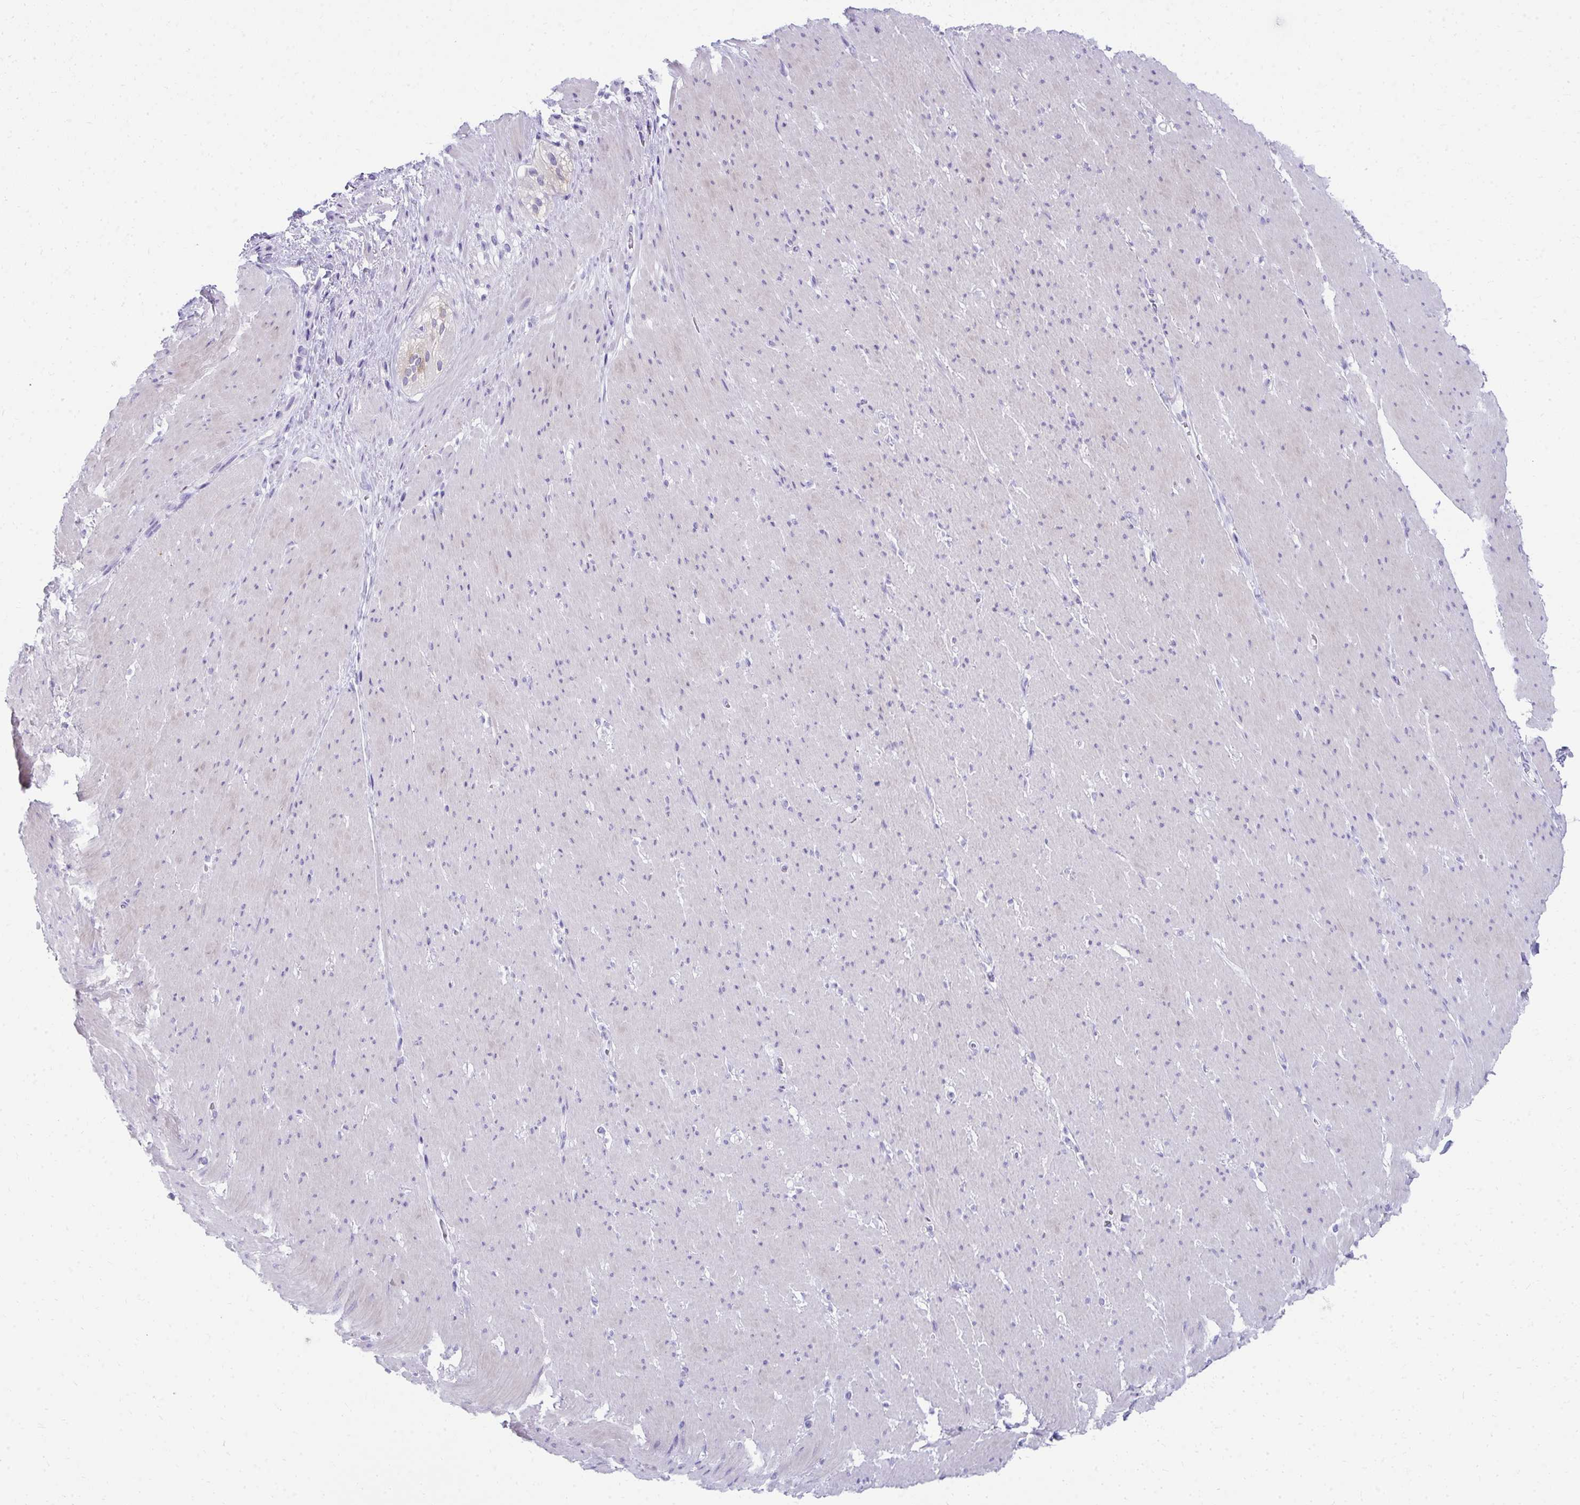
{"staining": {"intensity": "negative", "quantity": "none", "location": "none"}, "tissue": "smooth muscle", "cell_type": "Smooth muscle cells", "image_type": "normal", "snomed": [{"axis": "morphology", "description": "Normal tissue, NOS"}, {"axis": "topography", "description": "Smooth muscle"}, {"axis": "topography", "description": "Rectum"}], "caption": "Immunohistochemical staining of unremarkable smooth muscle exhibits no significant expression in smooth muscle cells. (Immunohistochemistry, brightfield microscopy, high magnification).", "gene": "SEC14L3", "patient": {"sex": "male", "age": 53}}